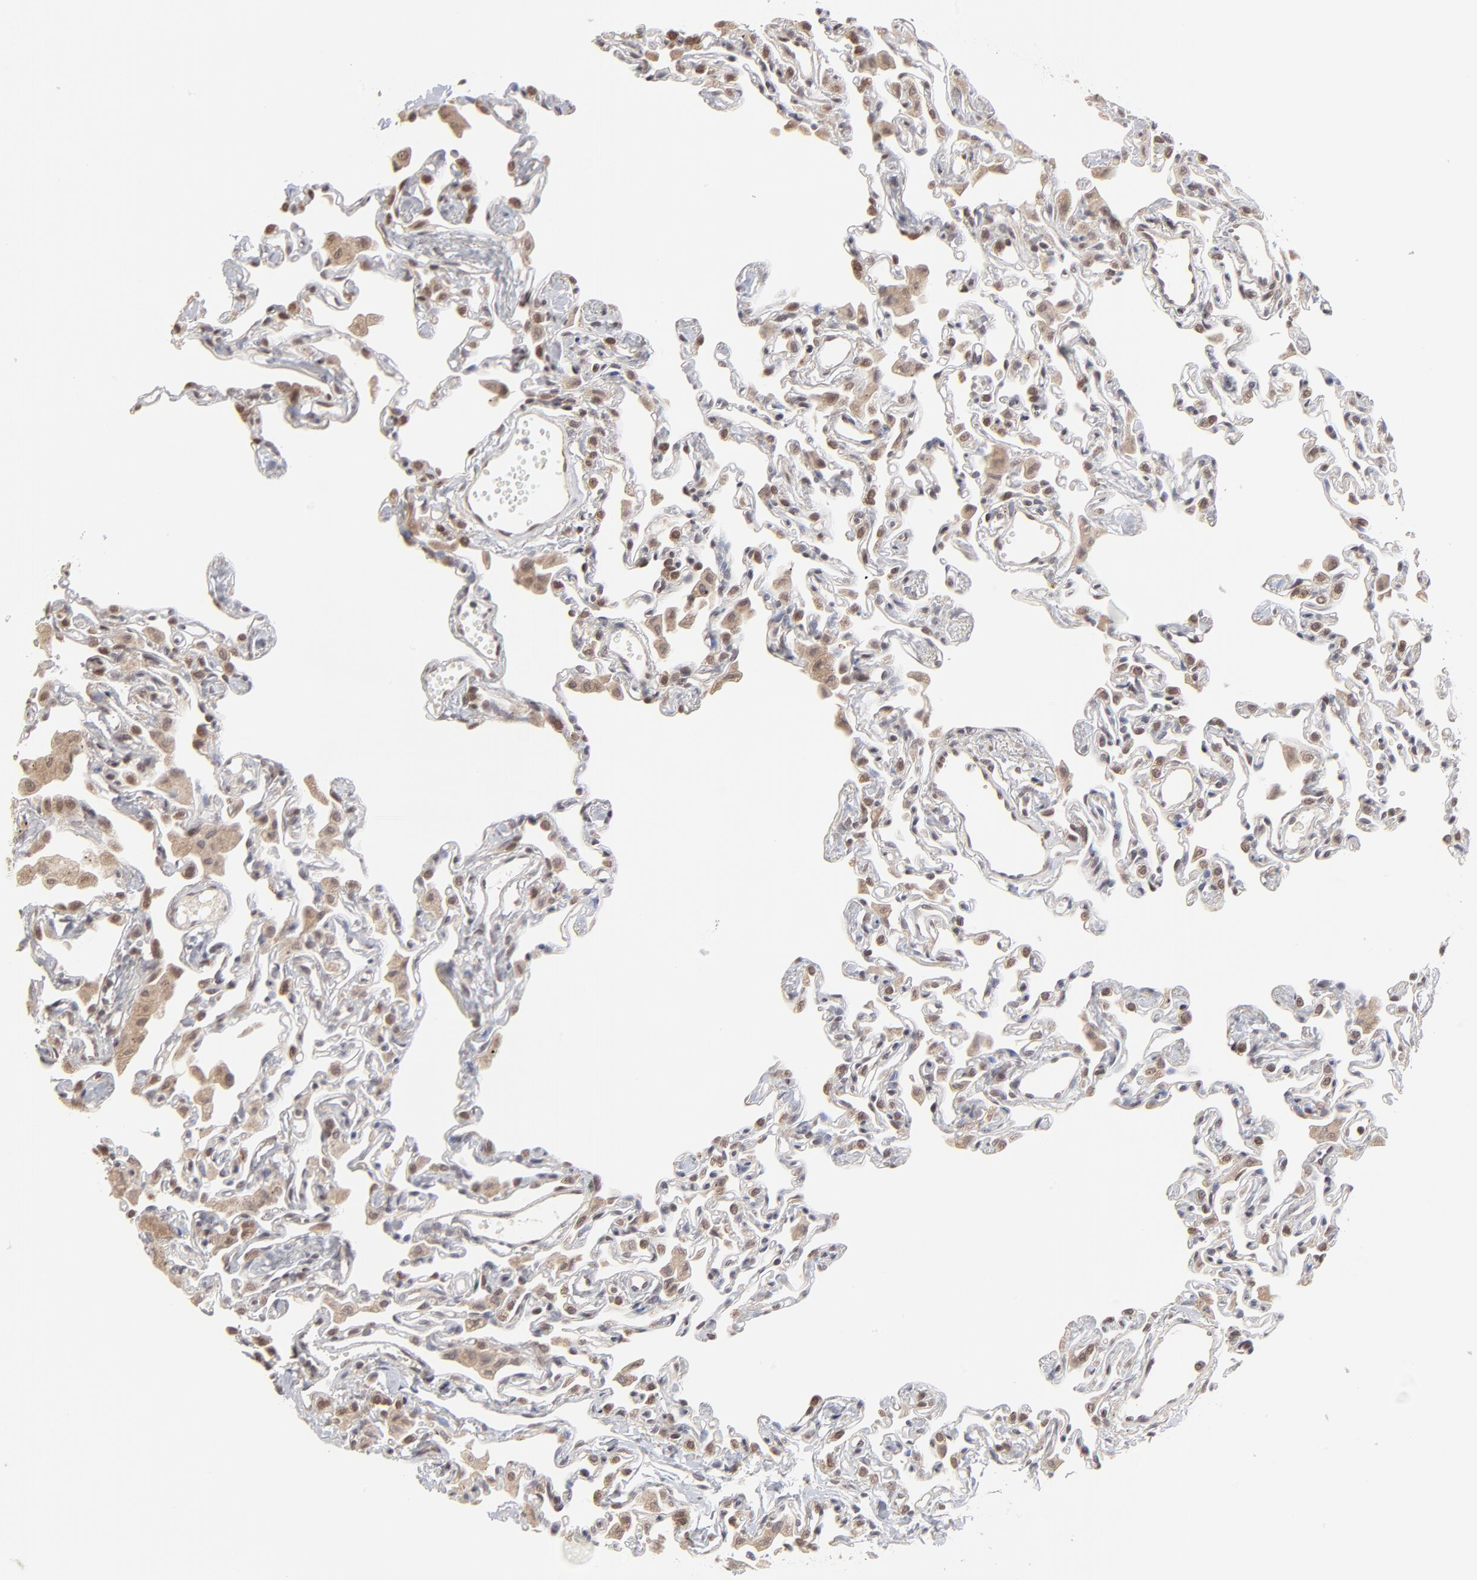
{"staining": {"intensity": "moderate", "quantity": ">75%", "location": "nuclear"}, "tissue": "lung", "cell_type": "Alveolar cells", "image_type": "normal", "snomed": [{"axis": "morphology", "description": "Normal tissue, NOS"}, {"axis": "topography", "description": "Lung"}], "caption": "IHC of unremarkable lung displays medium levels of moderate nuclear expression in approximately >75% of alveolar cells. The protein of interest is stained brown, and the nuclei are stained in blue (DAB IHC with brightfield microscopy, high magnification).", "gene": "ARIH1", "patient": {"sex": "female", "age": 49}}